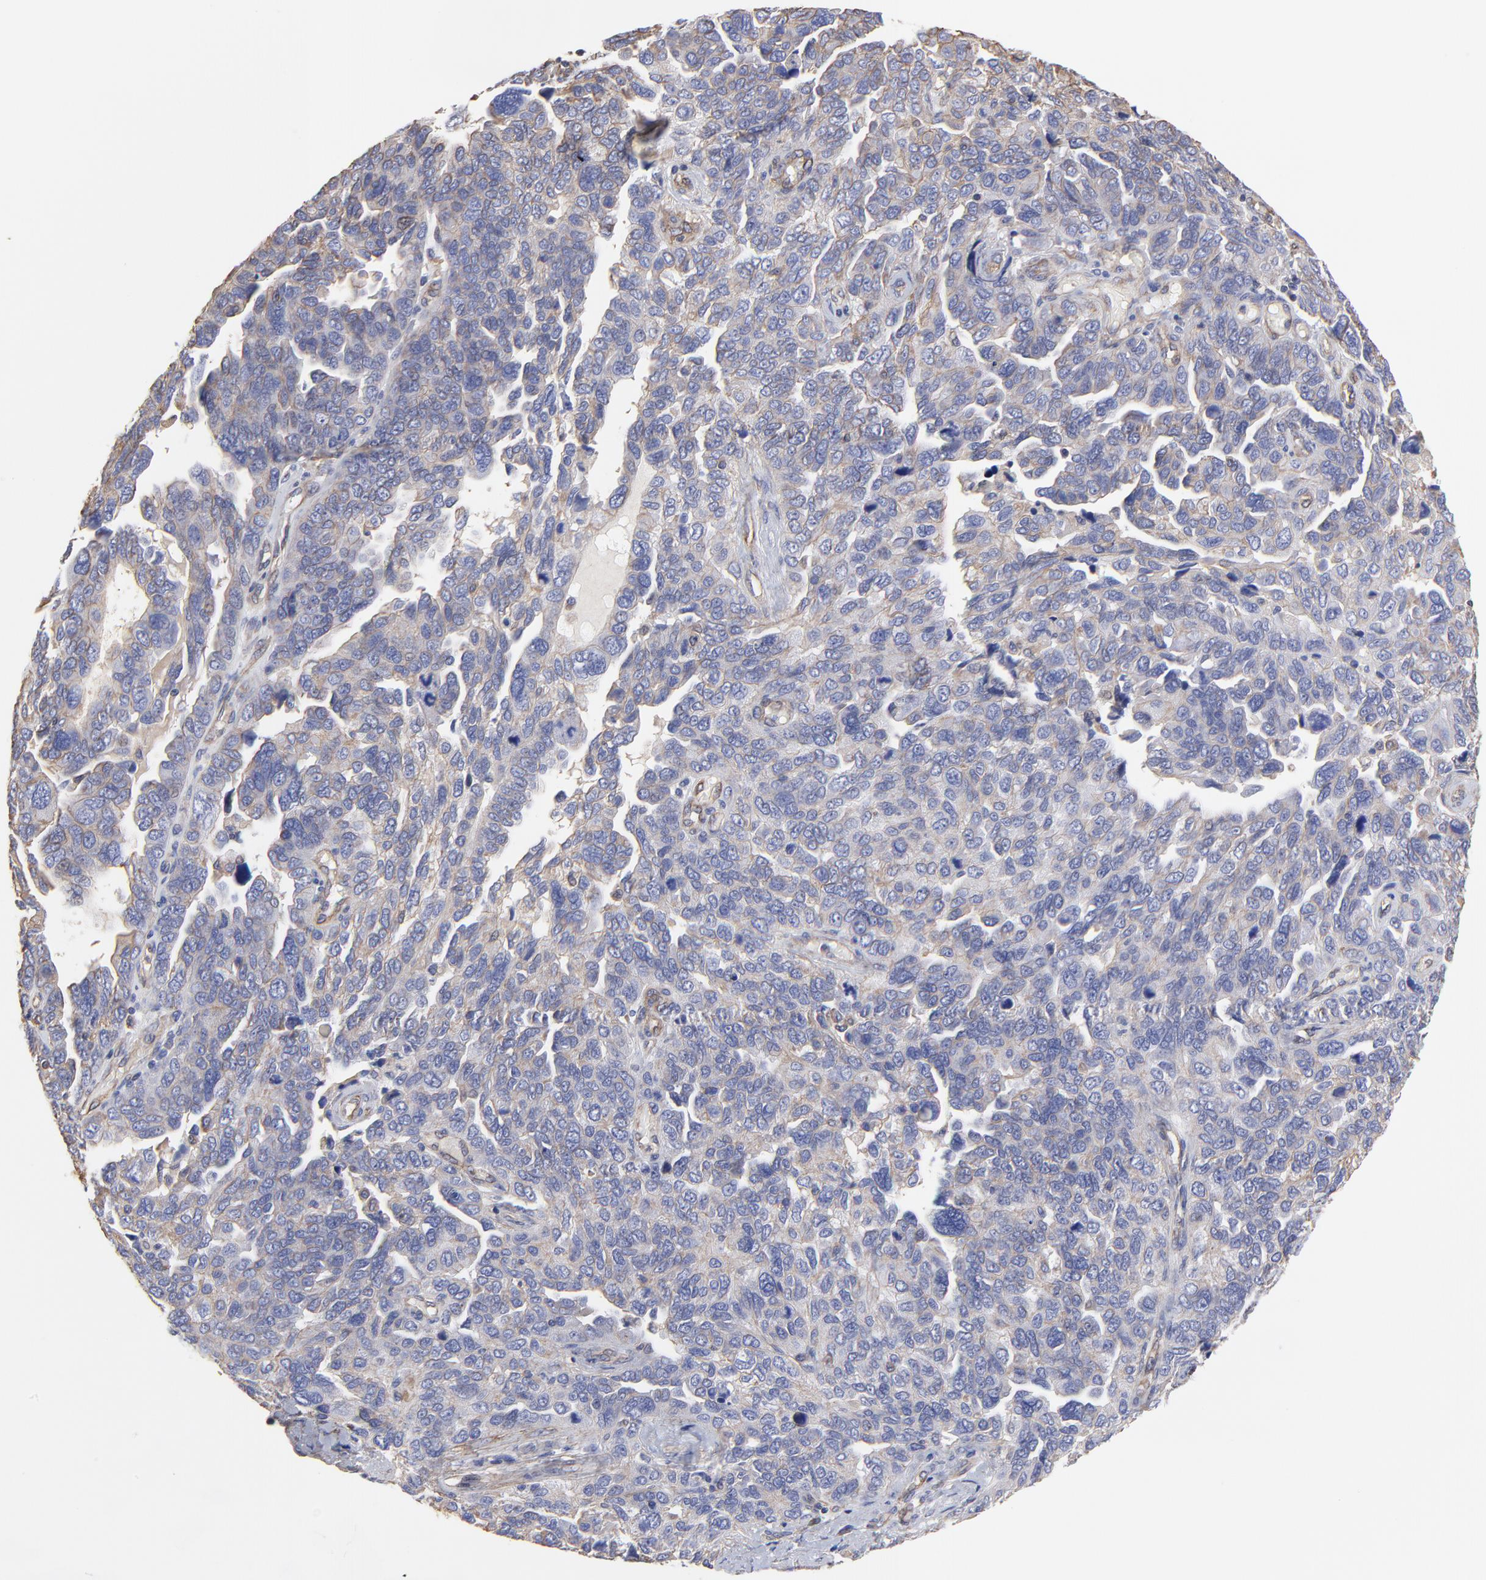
{"staining": {"intensity": "weak", "quantity": ">75%", "location": "cytoplasmic/membranous"}, "tissue": "ovarian cancer", "cell_type": "Tumor cells", "image_type": "cancer", "snomed": [{"axis": "morphology", "description": "Cystadenocarcinoma, serous, NOS"}, {"axis": "topography", "description": "Ovary"}], "caption": "This image shows serous cystadenocarcinoma (ovarian) stained with immunohistochemistry to label a protein in brown. The cytoplasmic/membranous of tumor cells show weak positivity for the protein. Nuclei are counter-stained blue.", "gene": "LRCH2", "patient": {"sex": "female", "age": 64}}